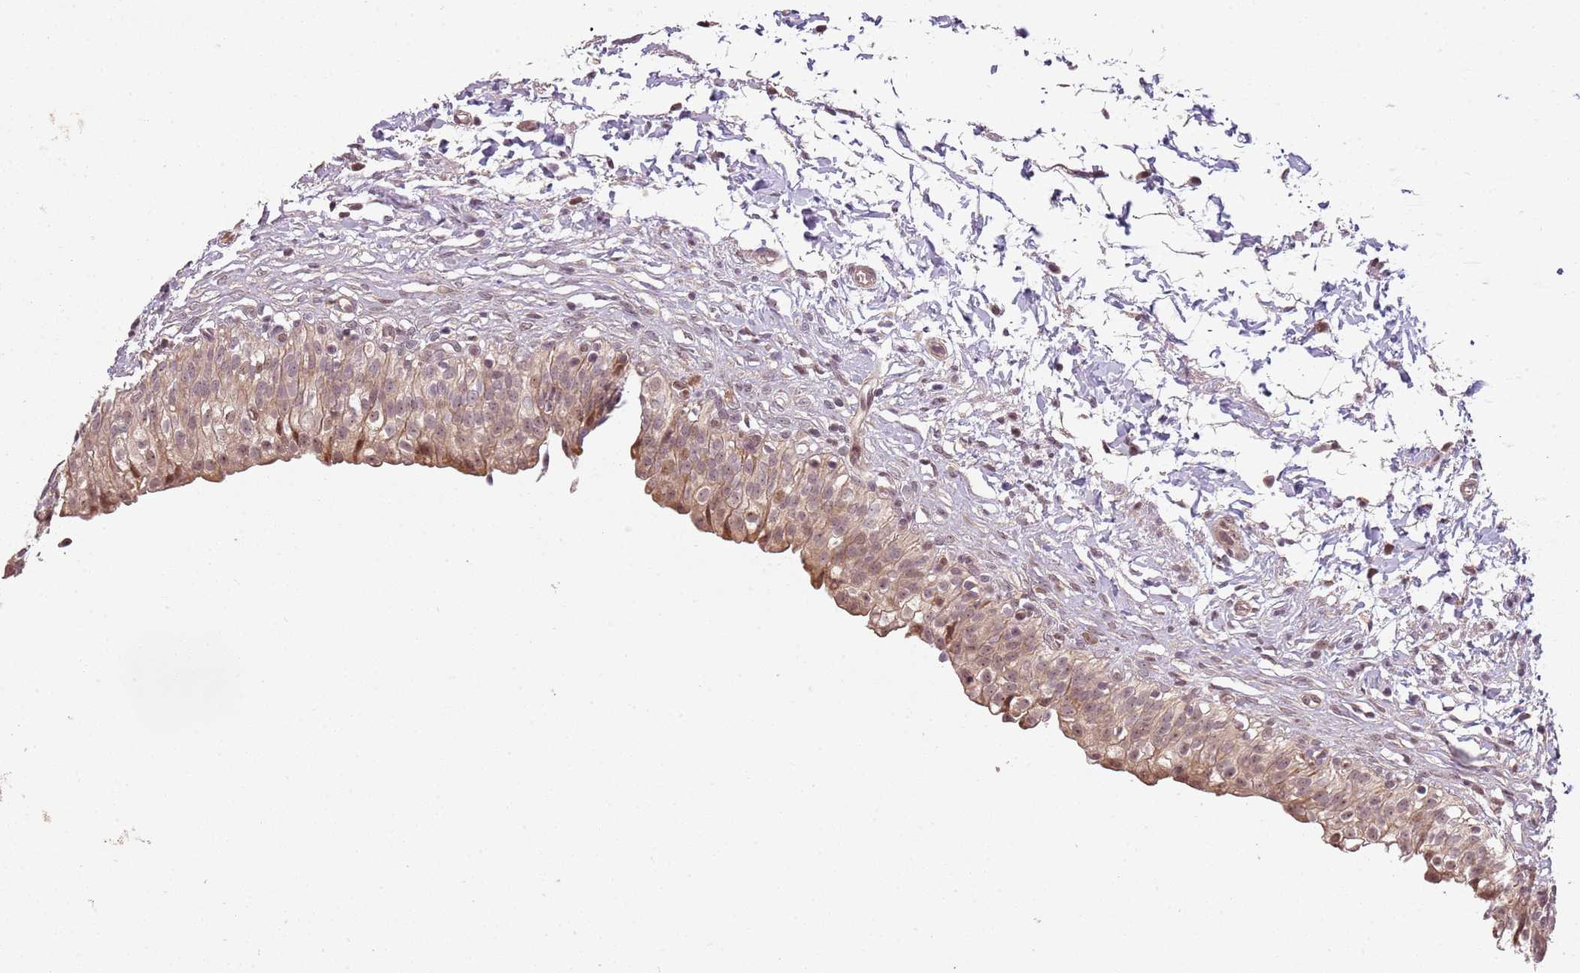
{"staining": {"intensity": "moderate", "quantity": ">75%", "location": "cytoplasmic/membranous,nuclear"}, "tissue": "urinary bladder", "cell_type": "Urothelial cells", "image_type": "normal", "snomed": [{"axis": "morphology", "description": "Normal tissue, NOS"}, {"axis": "topography", "description": "Urinary bladder"}], "caption": "Human urinary bladder stained with a brown dye exhibits moderate cytoplasmic/membranous,nuclear positive positivity in about >75% of urothelial cells.", "gene": "CHURC1", "patient": {"sex": "male", "age": 55}}